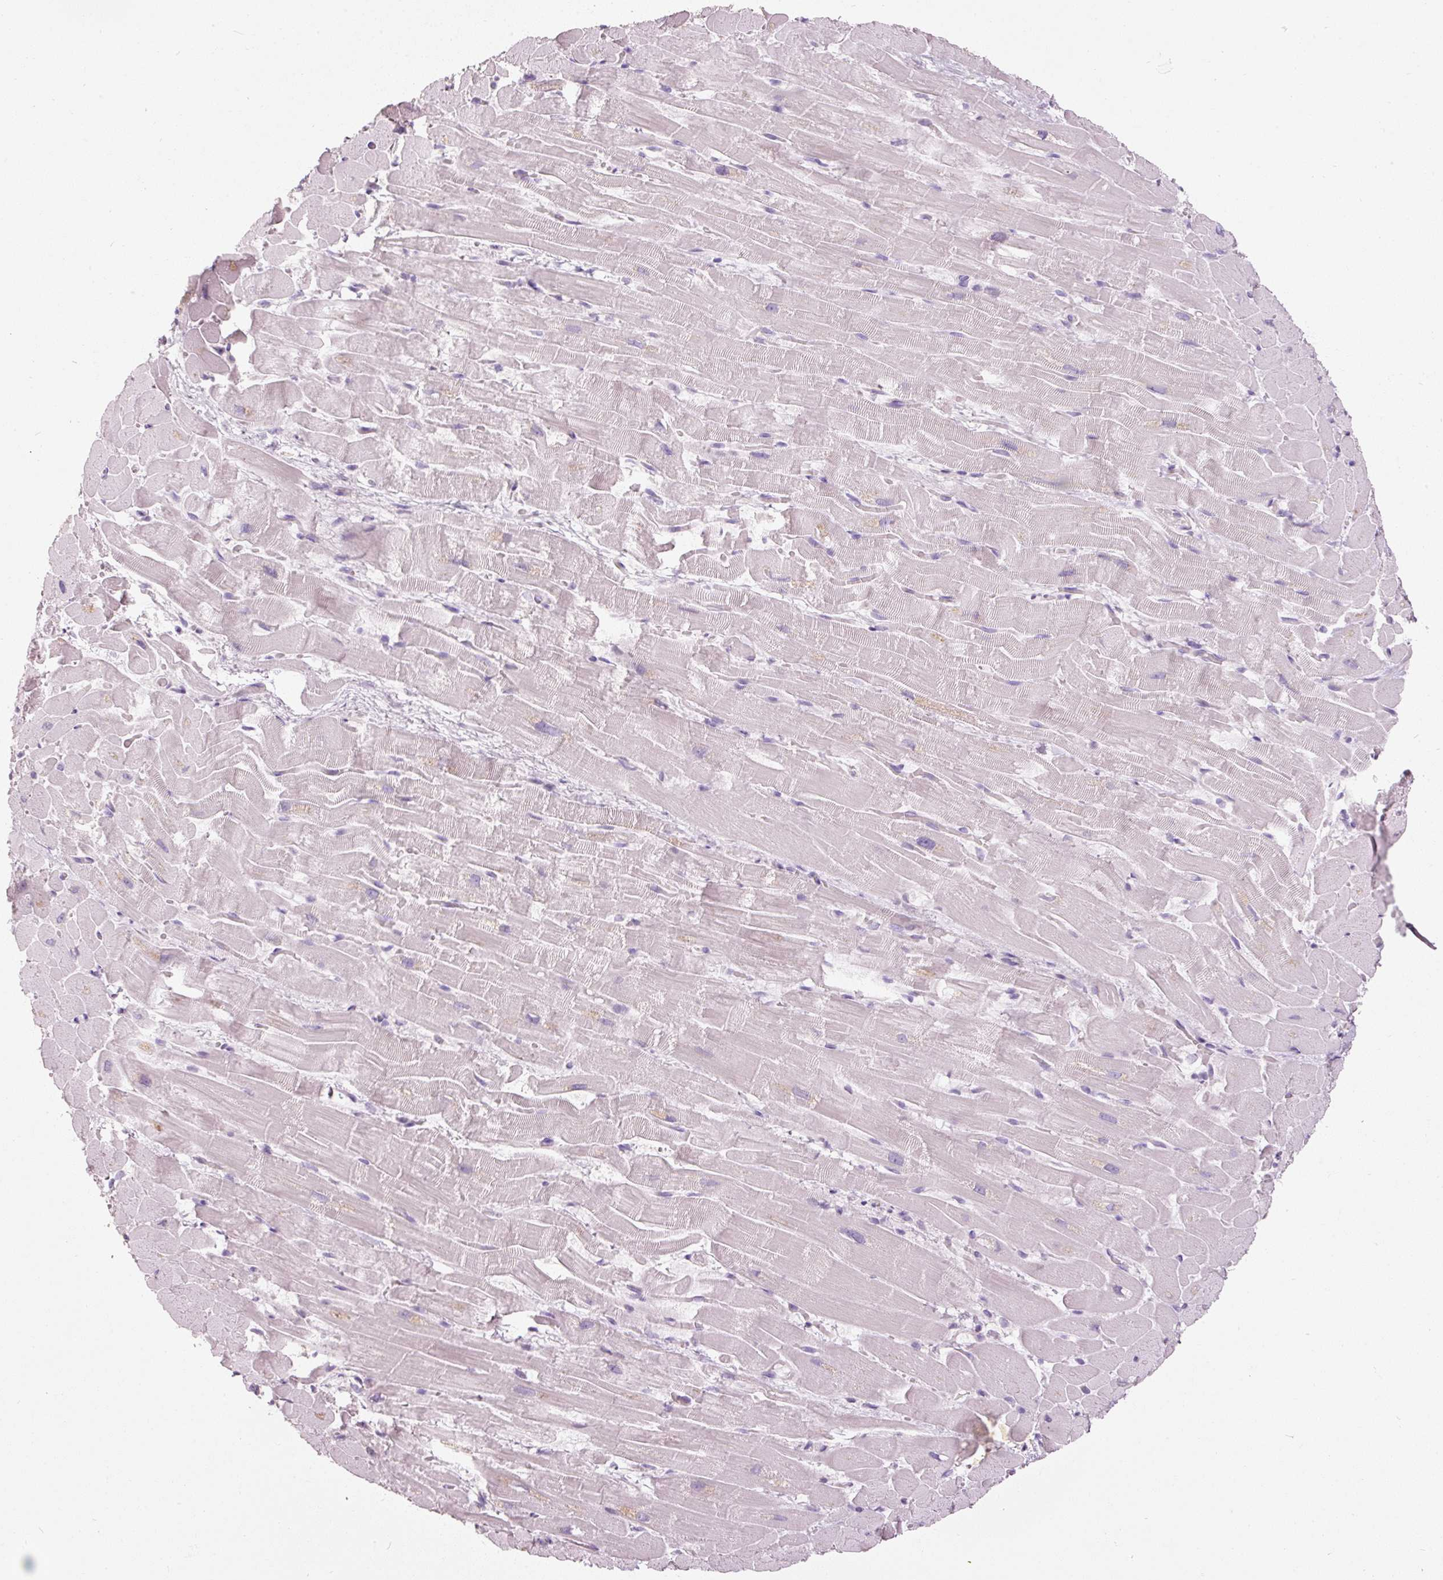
{"staining": {"intensity": "negative", "quantity": "none", "location": "none"}, "tissue": "heart muscle", "cell_type": "Cardiomyocytes", "image_type": "normal", "snomed": [{"axis": "morphology", "description": "Normal tissue, NOS"}, {"axis": "topography", "description": "Heart"}], "caption": "IHC histopathology image of normal heart muscle stained for a protein (brown), which demonstrates no positivity in cardiomyocytes.", "gene": "MUC5AC", "patient": {"sex": "male", "age": 37}}